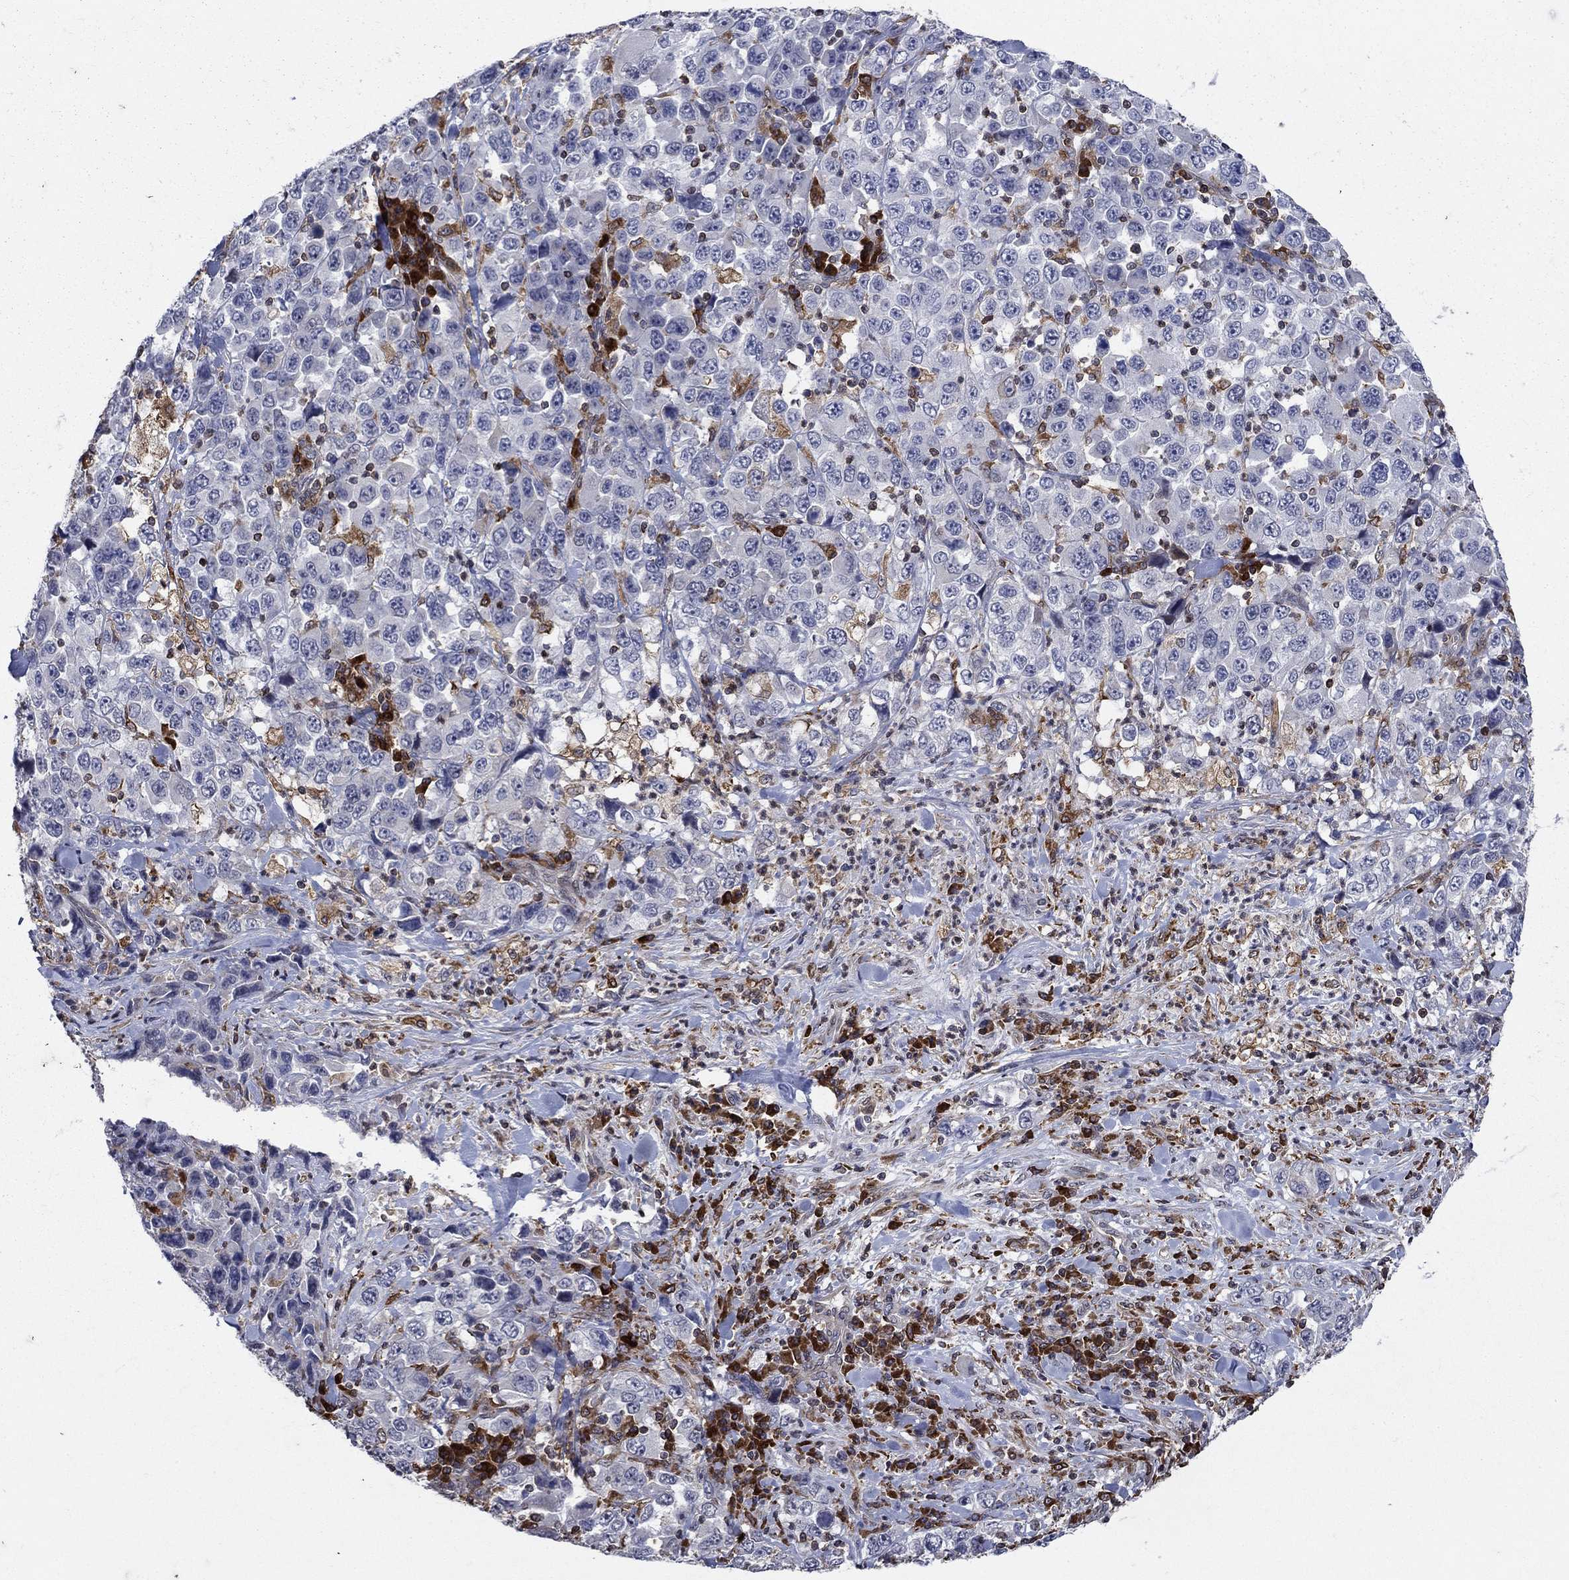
{"staining": {"intensity": "negative", "quantity": "none", "location": "none"}, "tissue": "stomach cancer", "cell_type": "Tumor cells", "image_type": "cancer", "snomed": [{"axis": "morphology", "description": "Normal tissue, NOS"}, {"axis": "morphology", "description": "Adenocarcinoma, NOS"}, {"axis": "topography", "description": "Stomach, upper"}, {"axis": "topography", "description": "Stomach"}], "caption": "Tumor cells show no significant protein expression in stomach adenocarcinoma.", "gene": "DHRS7", "patient": {"sex": "male", "age": 59}}